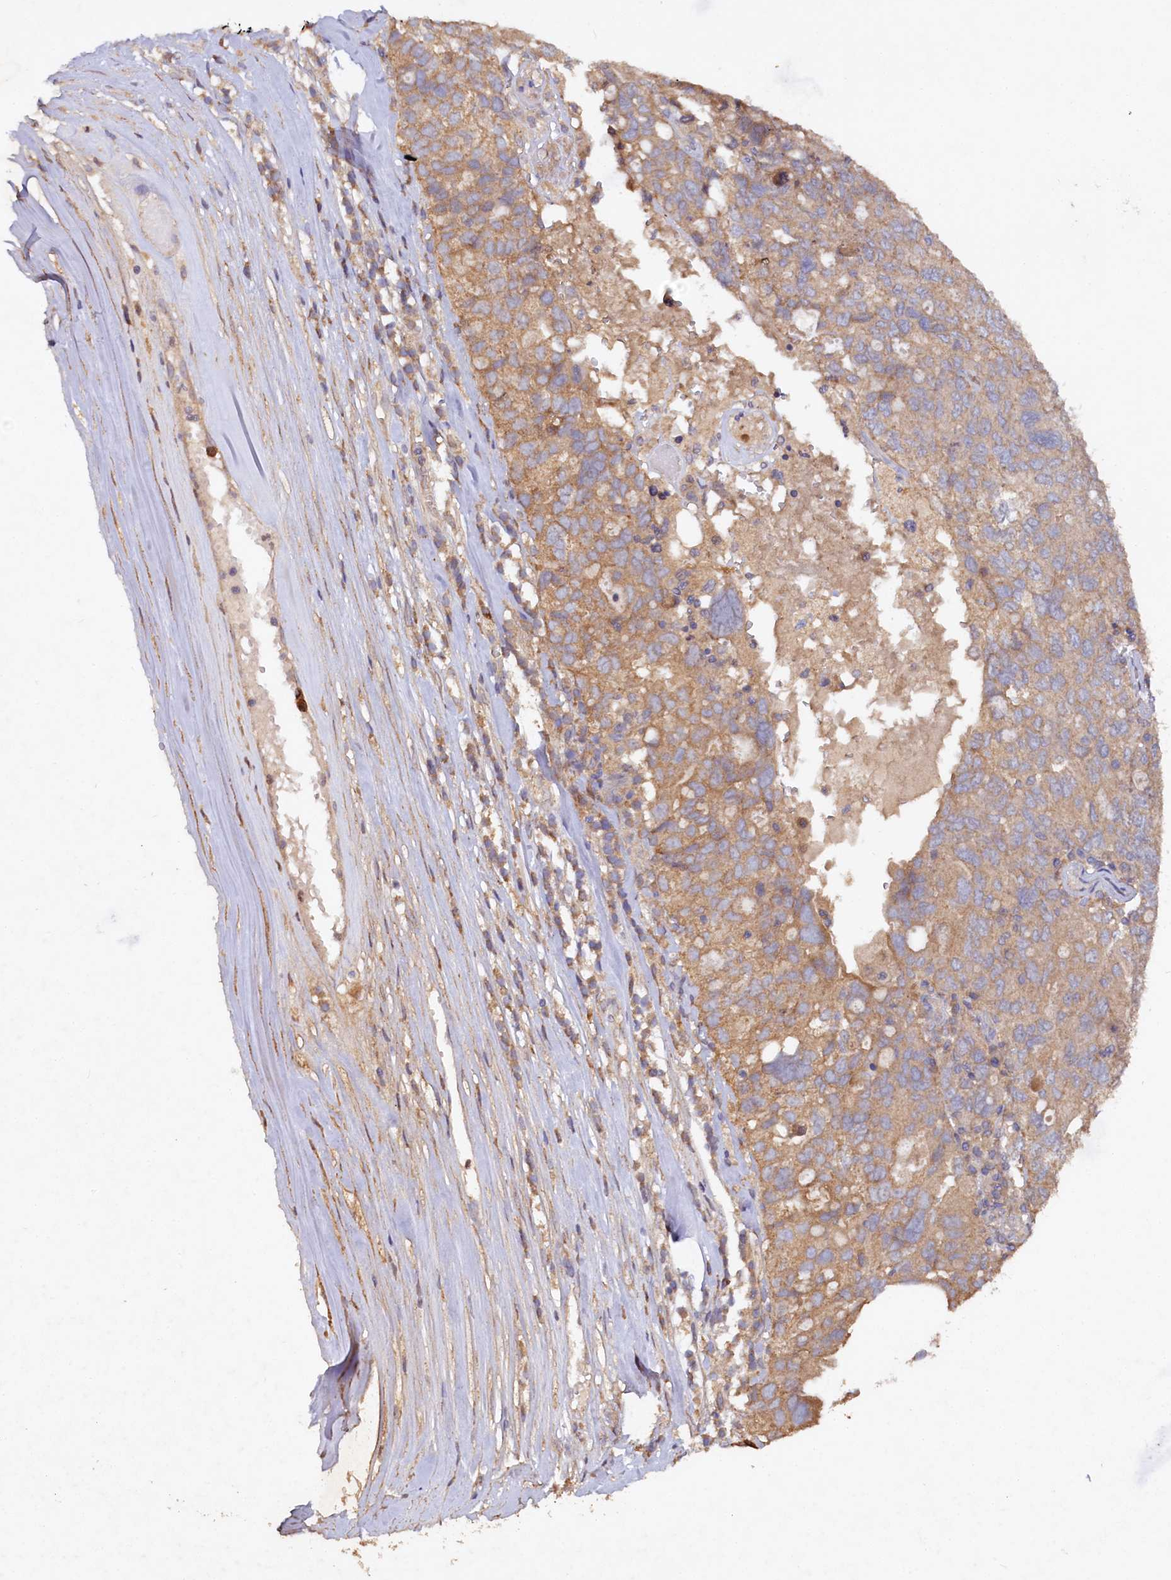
{"staining": {"intensity": "moderate", "quantity": ">75%", "location": "cytoplasmic/membranous"}, "tissue": "ovarian cancer", "cell_type": "Tumor cells", "image_type": "cancer", "snomed": [{"axis": "morphology", "description": "Carcinoma, endometroid"}, {"axis": "topography", "description": "Ovary"}], "caption": "Endometroid carcinoma (ovarian) stained with a brown dye reveals moderate cytoplasmic/membranous positive expression in about >75% of tumor cells.", "gene": "ETFBKMT", "patient": {"sex": "female", "age": 62}}